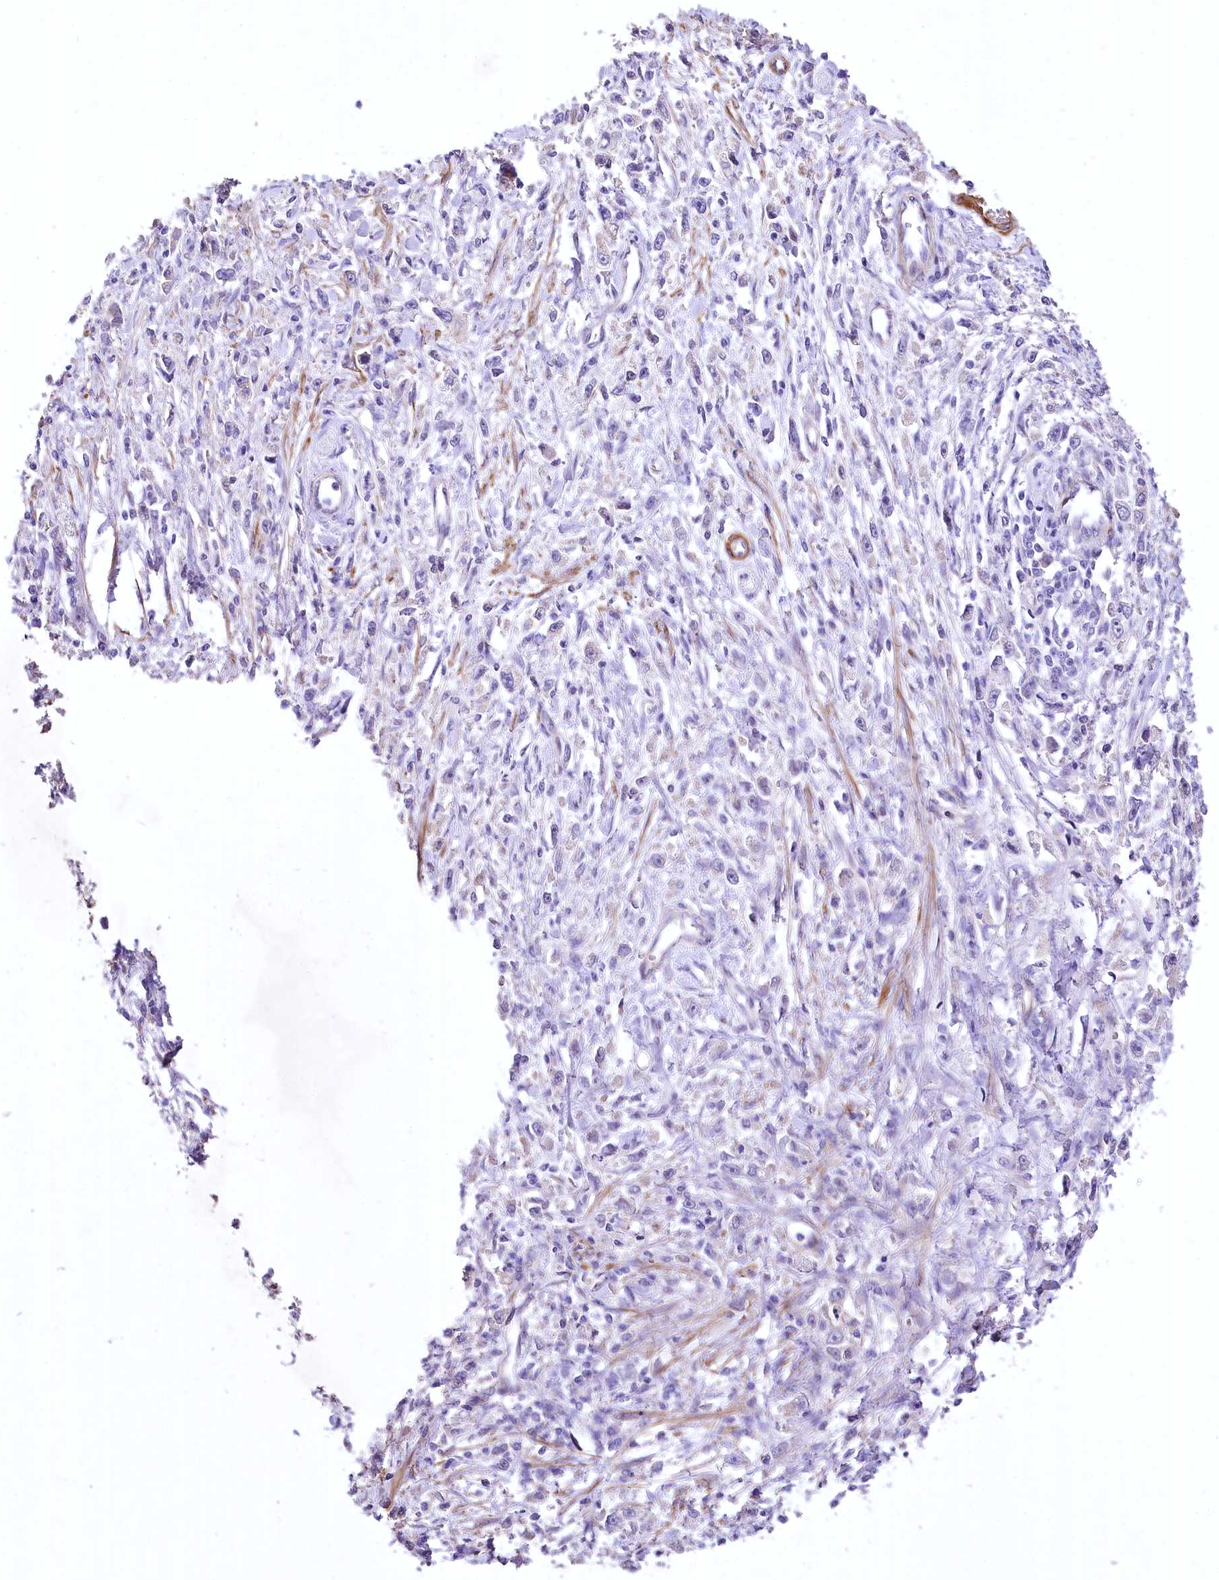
{"staining": {"intensity": "negative", "quantity": "none", "location": "none"}, "tissue": "stomach cancer", "cell_type": "Tumor cells", "image_type": "cancer", "snomed": [{"axis": "morphology", "description": "Adenocarcinoma, NOS"}, {"axis": "topography", "description": "Stomach"}], "caption": "Human stomach adenocarcinoma stained for a protein using immunohistochemistry reveals no staining in tumor cells.", "gene": "RDH16", "patient": {"sex": "female", "age": 59}}